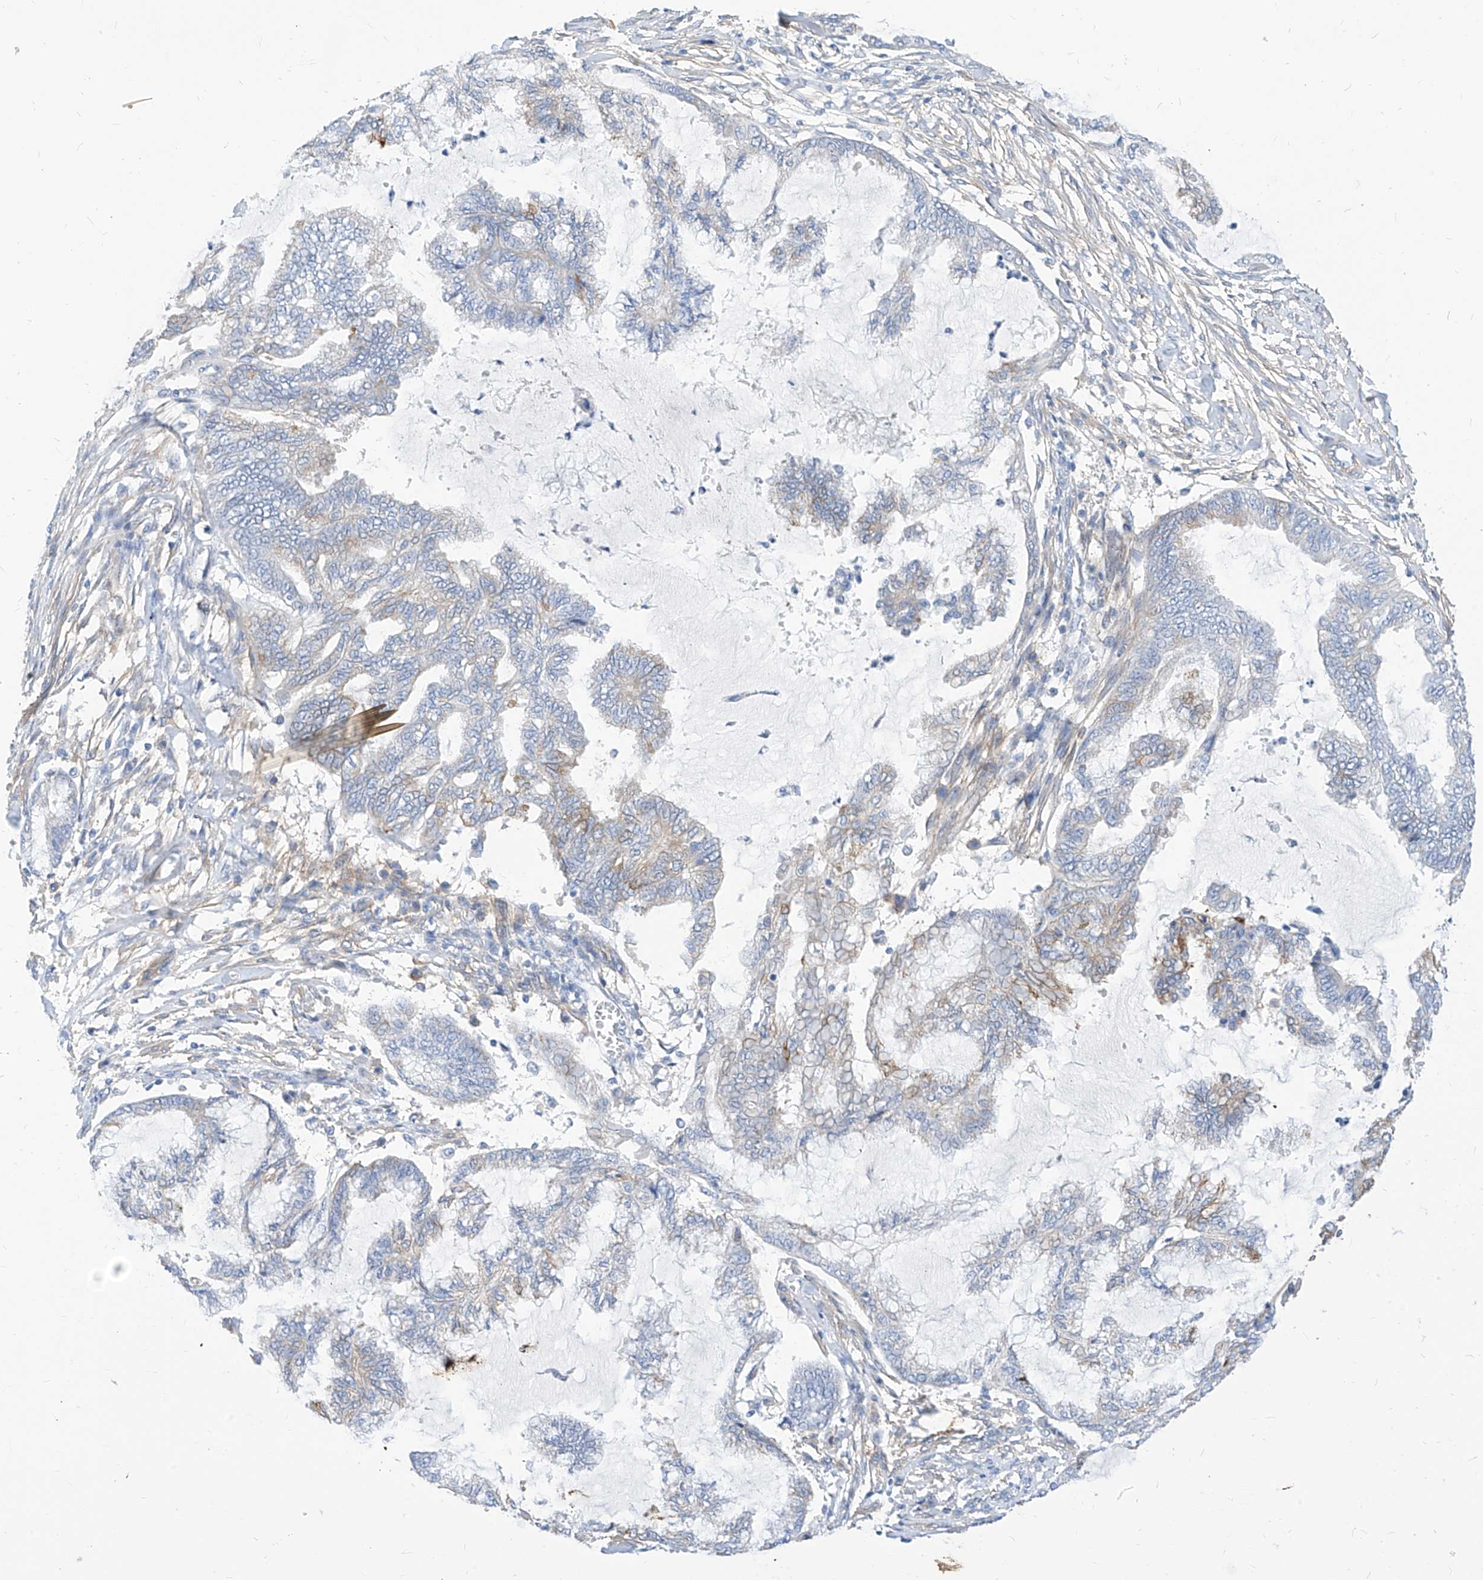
{"staining": {"intensity": "negative", "quantity": "none", "location": "none"}, "tissue": "endometrial cancer", "cell_type": "Tumor cells", "image_type": "cancer", "snomed": [{"axis": "morphology", "description": "Adenocarcinoma, NOS"}, {"axis": "topography", "description": "Endometrium"}], "caption": "Tumor cells show no significant expression in endometrial adenocarcinoma.", "gene": "SCGB2A1", "patient": {"sex": "female", "age": 86}}